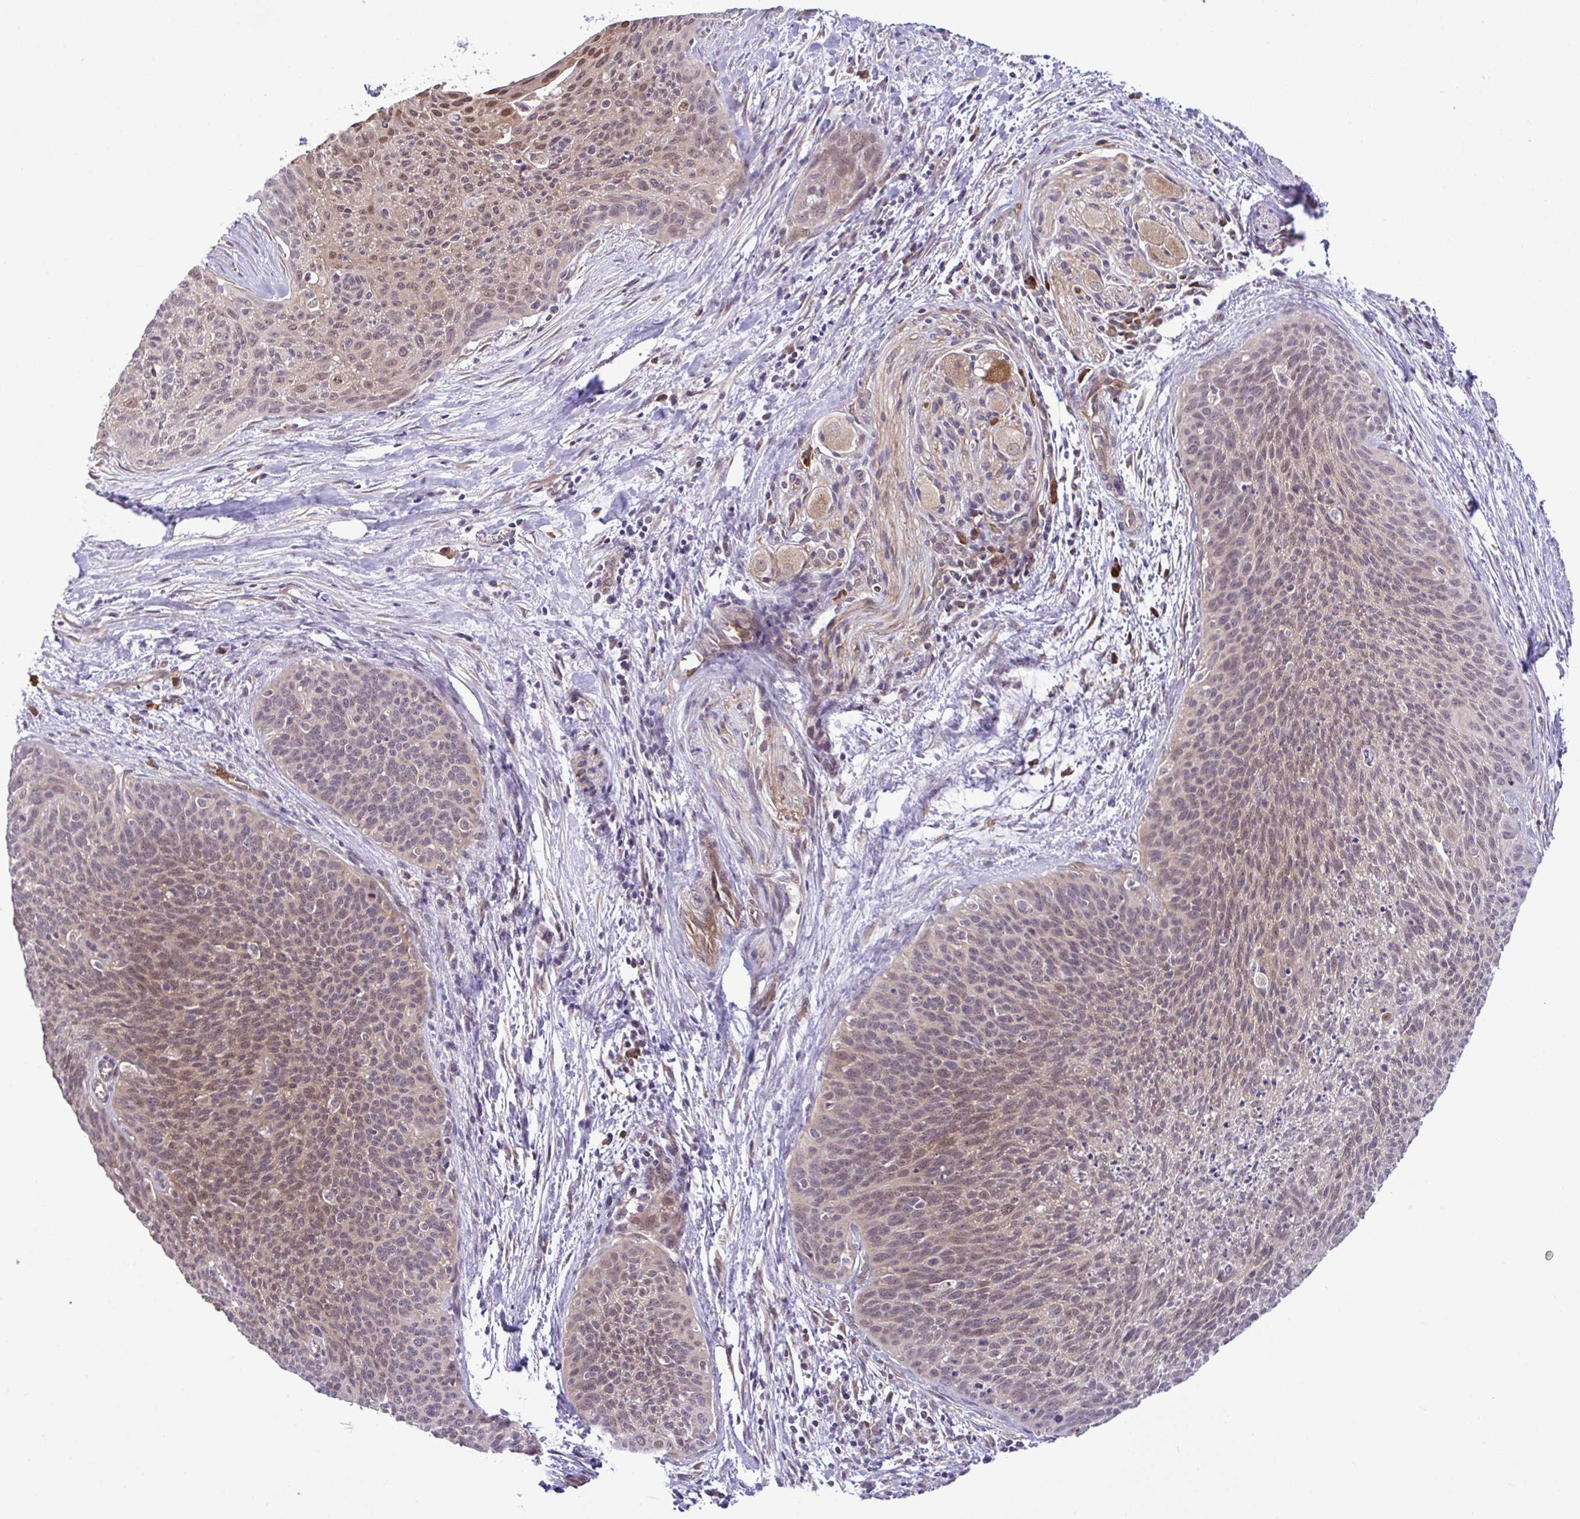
{"staining": {"intensity": "moderate", "quantity": "25%-75%", "location": "cytoplasmic/membranous,nuclear"}, "tissue": "cervical cancer", "cell_type": "Tumor cells", "image_type": "cancer", "snomed": [{"axis": "morphology", "description": "Squamous cell carcinoma, NOS"}, {"axis": "topography", "description": "Cervix"}], "caption": "Cervical cancer (squamous cell carcinoma) stained with a brown dye displays moderate cytoplasmic/membranous and nuclear positive positivity in approximately 25%-75% of tumor cells.", "gene": "CMPK1", "patient": {"sex": "female", "age": 55}}